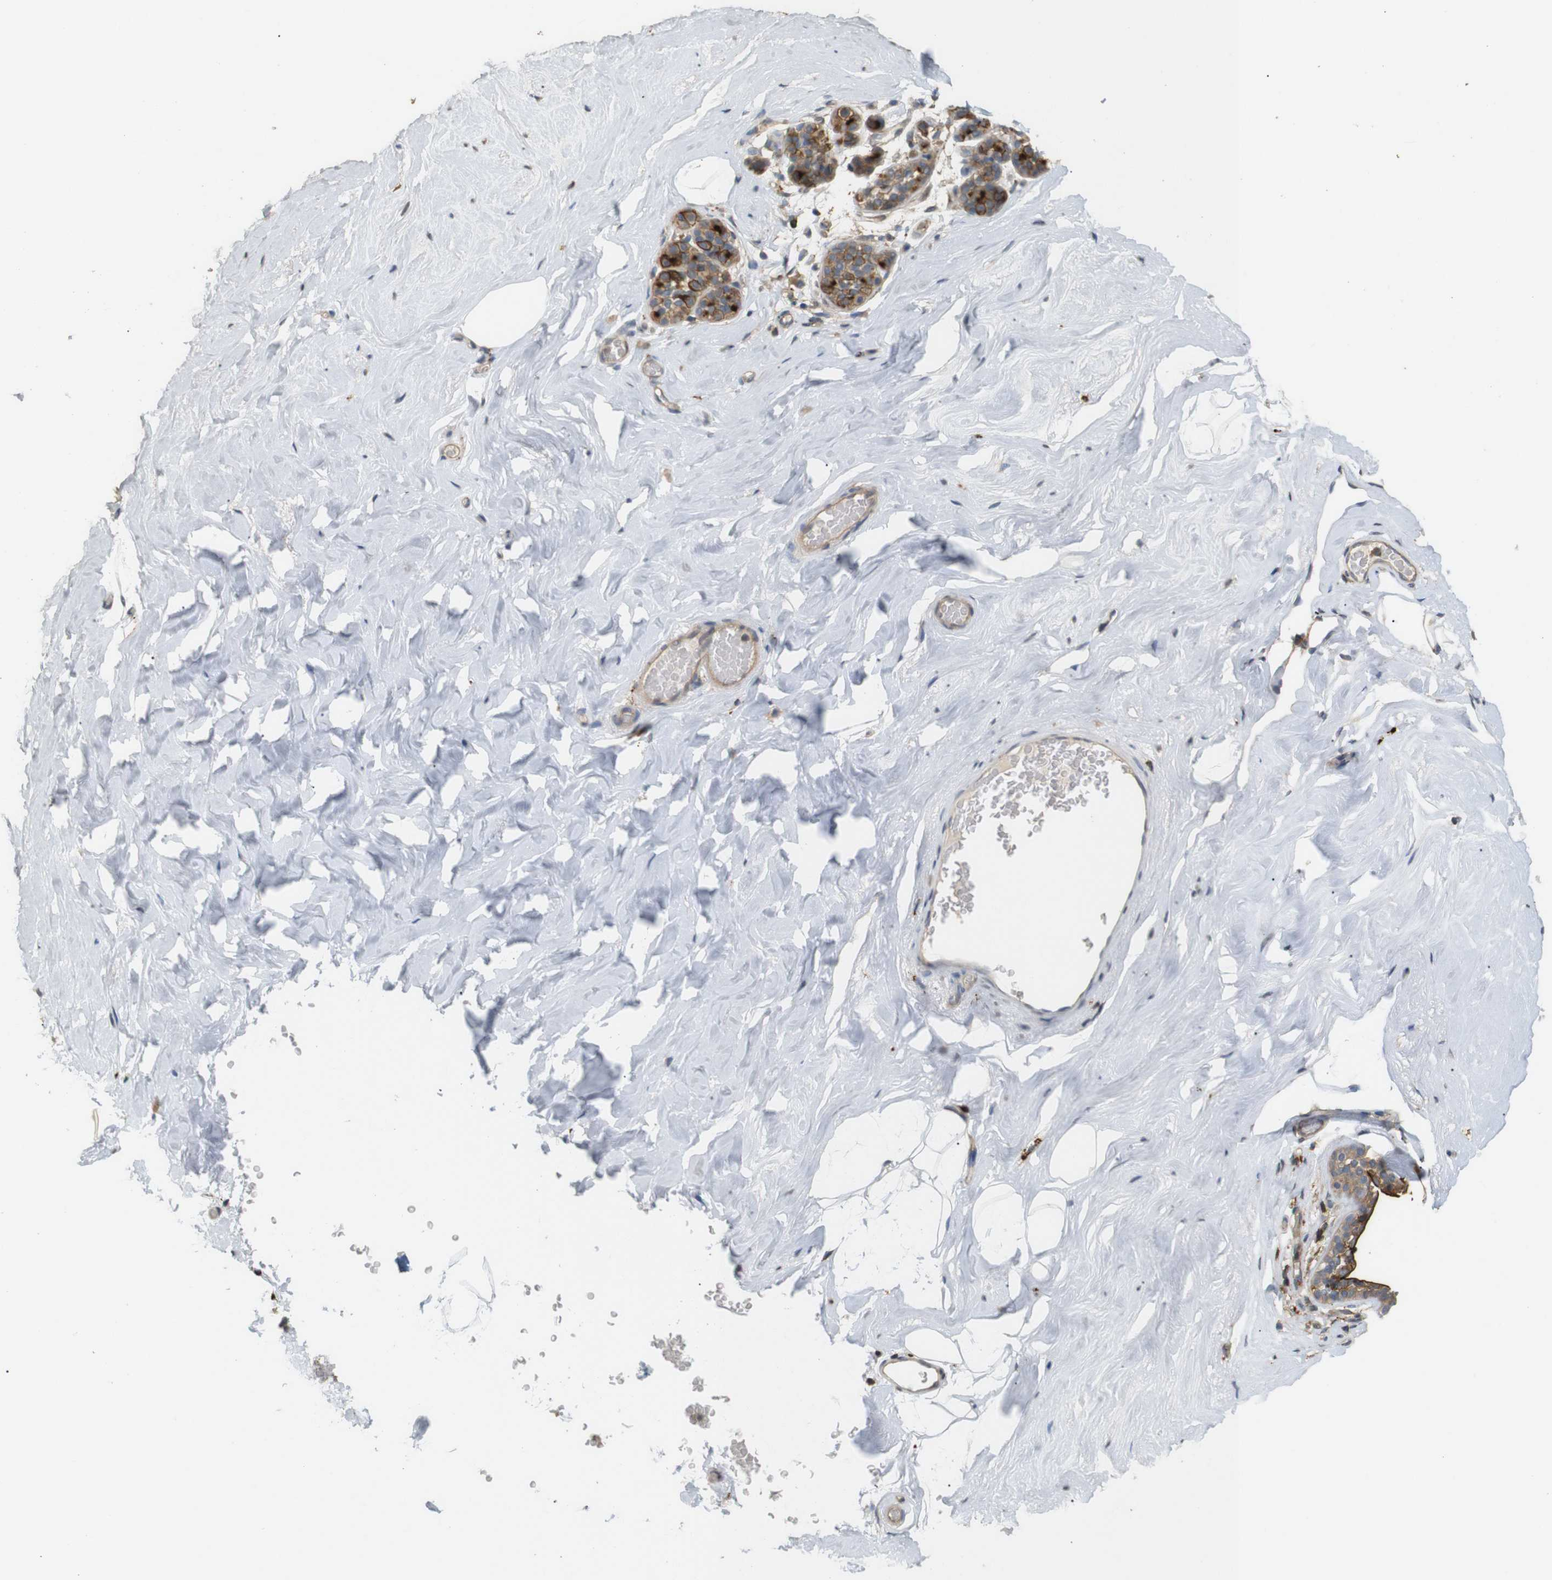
{"staining": {"intensity": "negative", "quantity": "none", "location": "none"}, "tissue": "breast", "cell_type": "Adipocytes", "image_type": "normal", "snomed": [{"axis": "morphology", "description": "Normal tissue, NOS"}, {"axis": "topography", "description": "Breast"}], "caption": "A high-resolution photomicrograph shows IHC staining of unremarkable breast, which reveals no significant expression in adipocytes.", "gene": "KSR1", "patient": {"sex": "female", "age": 75}}